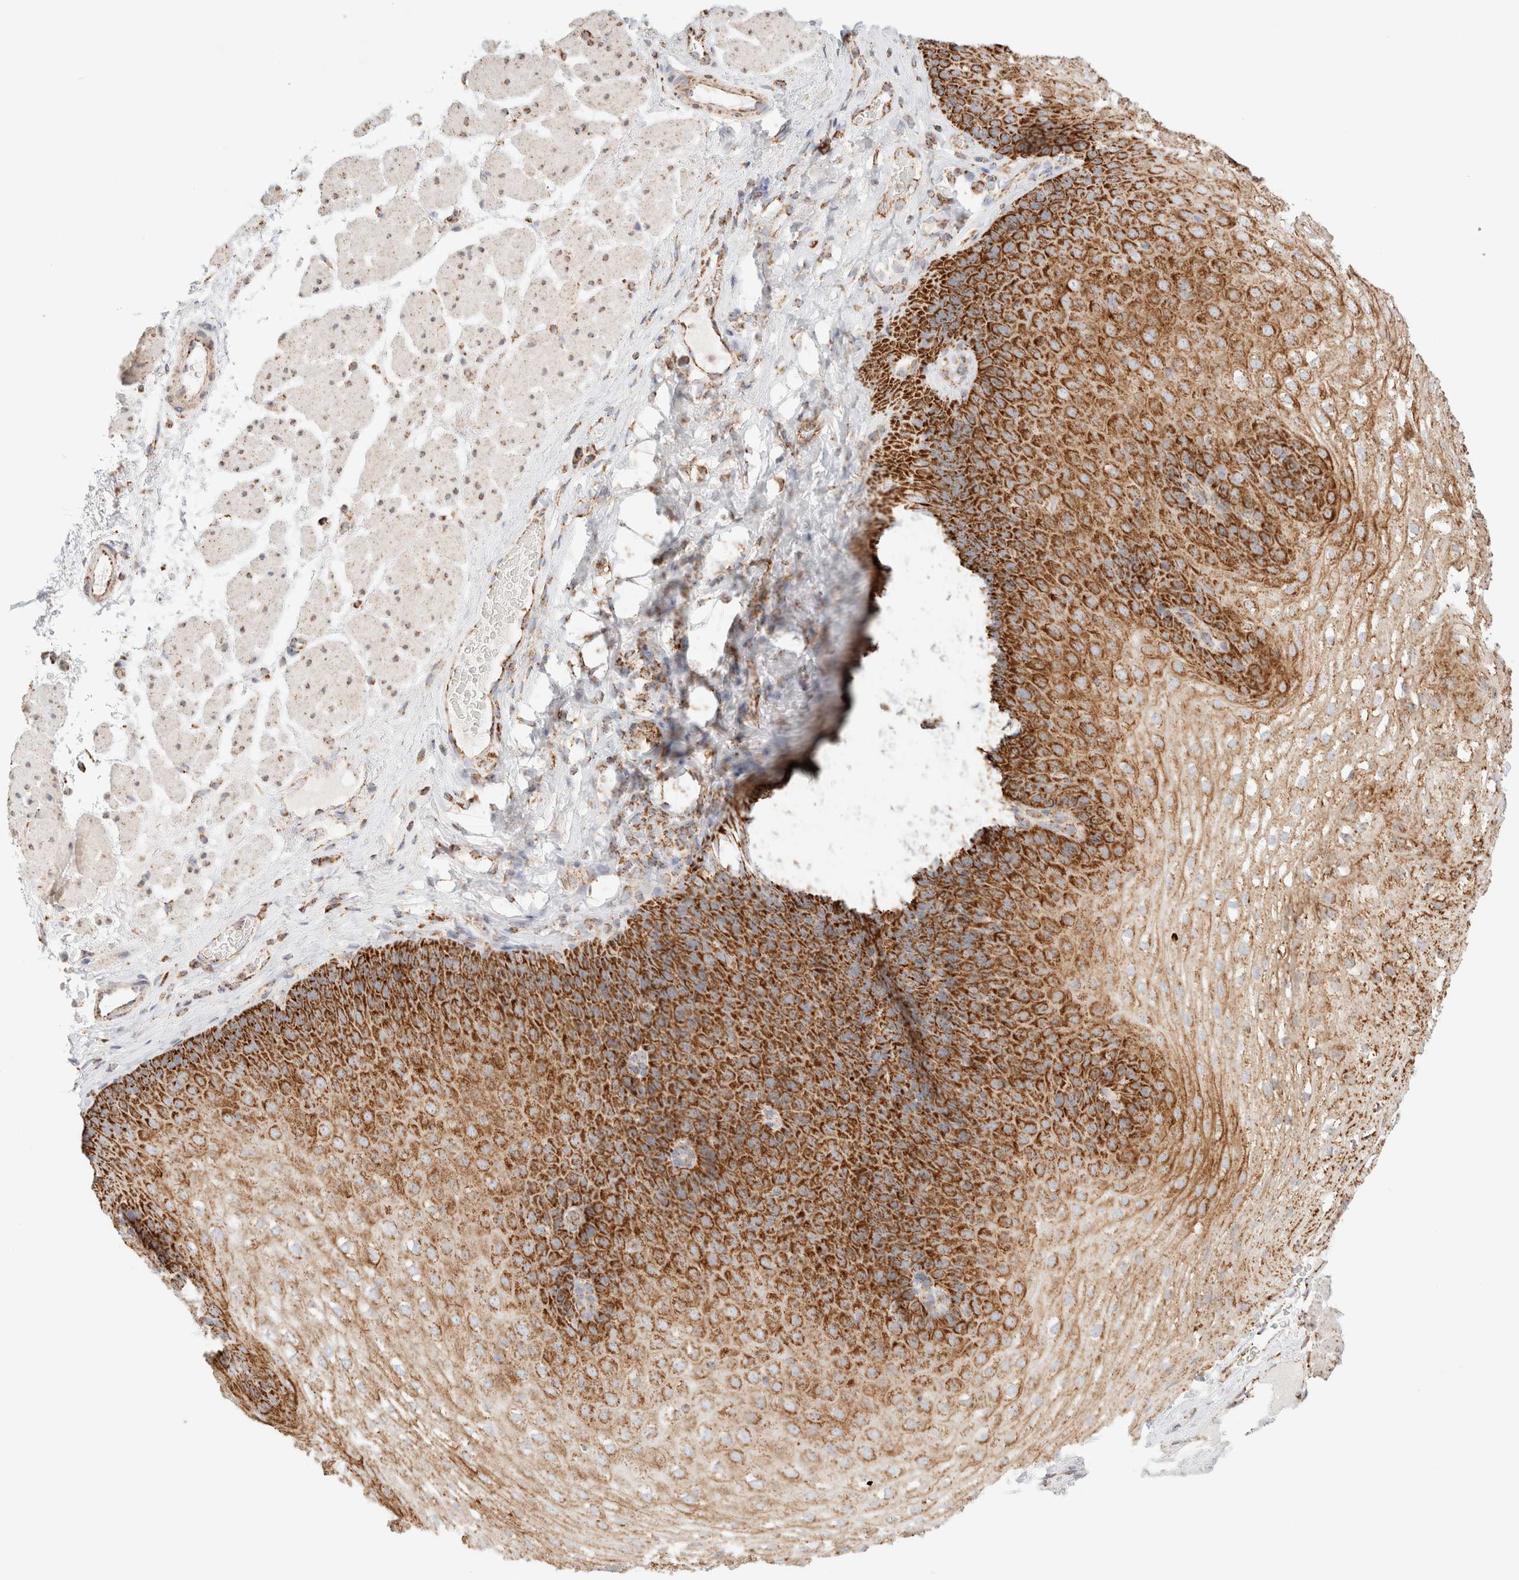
{"staining": {"intensity": "strong", "quantity": ">75%", "location": "cytoplasmic/membranous"}, "tissue": "esophagus", "cell_type": "Squamous epithelial cells", "image_type": "normal", "snomed": [{"axis": "morphology", "description": "Normal tissue, NOS"}, {"axis": "topography", "description": "Esophagus"}], "caption": "DAB (3,3'-diaminobenzidine) immunohistochemical staining of benign human esophagus reveals strong cytoplasmic/membranous protein staining in approximately >75% of squamous epithelial cells. (DAB (3,3'-diaminobenzidine) = brown stain, brightfield microscopy at high magnification).", "gene": "PHB2", "patient": {"sex": "female", "age": 66}}